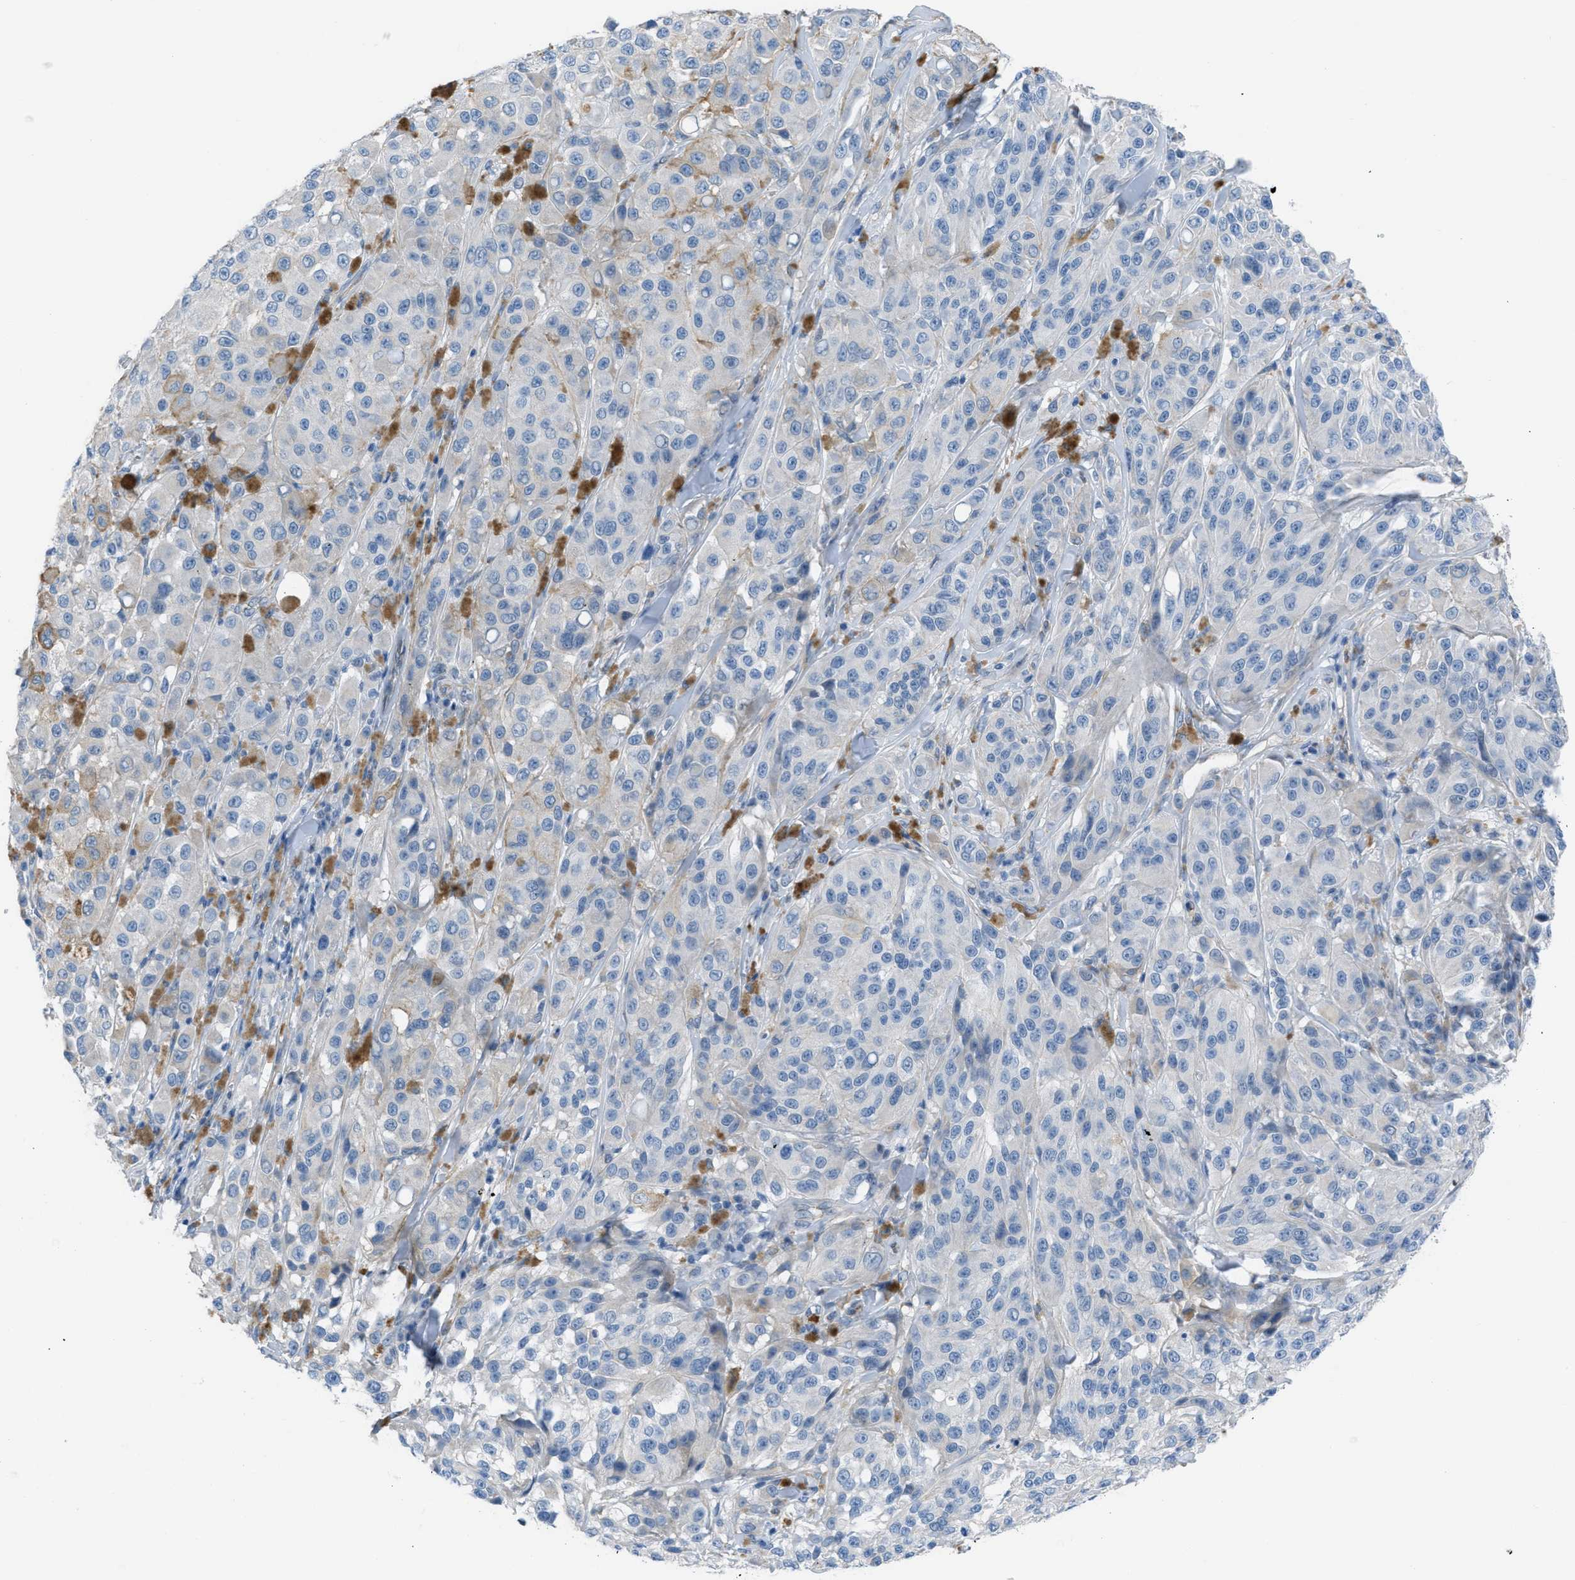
{"staining": {"intensity": "negative", "quantity": "none", "location": "none"}, "tissue": "melanoma", "cell_type": "Tumor cells", "image_type": "cancer", "snomed": [{"axis": "morphology", "description": "Malignant melanoma, NOS"}, {"axis": "topography", "description": "Skin"}], "caption": "This histopathology image is of melanoma stained with immunohistochemistry to label a protein in brown with the nuclei are counter-stained blue. There is no staining in tumor cells. Brightfield microscopy of immunohistochemistry (IHC) stained with DAB (brown) and hematoxylin (blue), captured at high magnification.", "gene": "CRB3", "patient": {"sex": "male", "age": 84}}